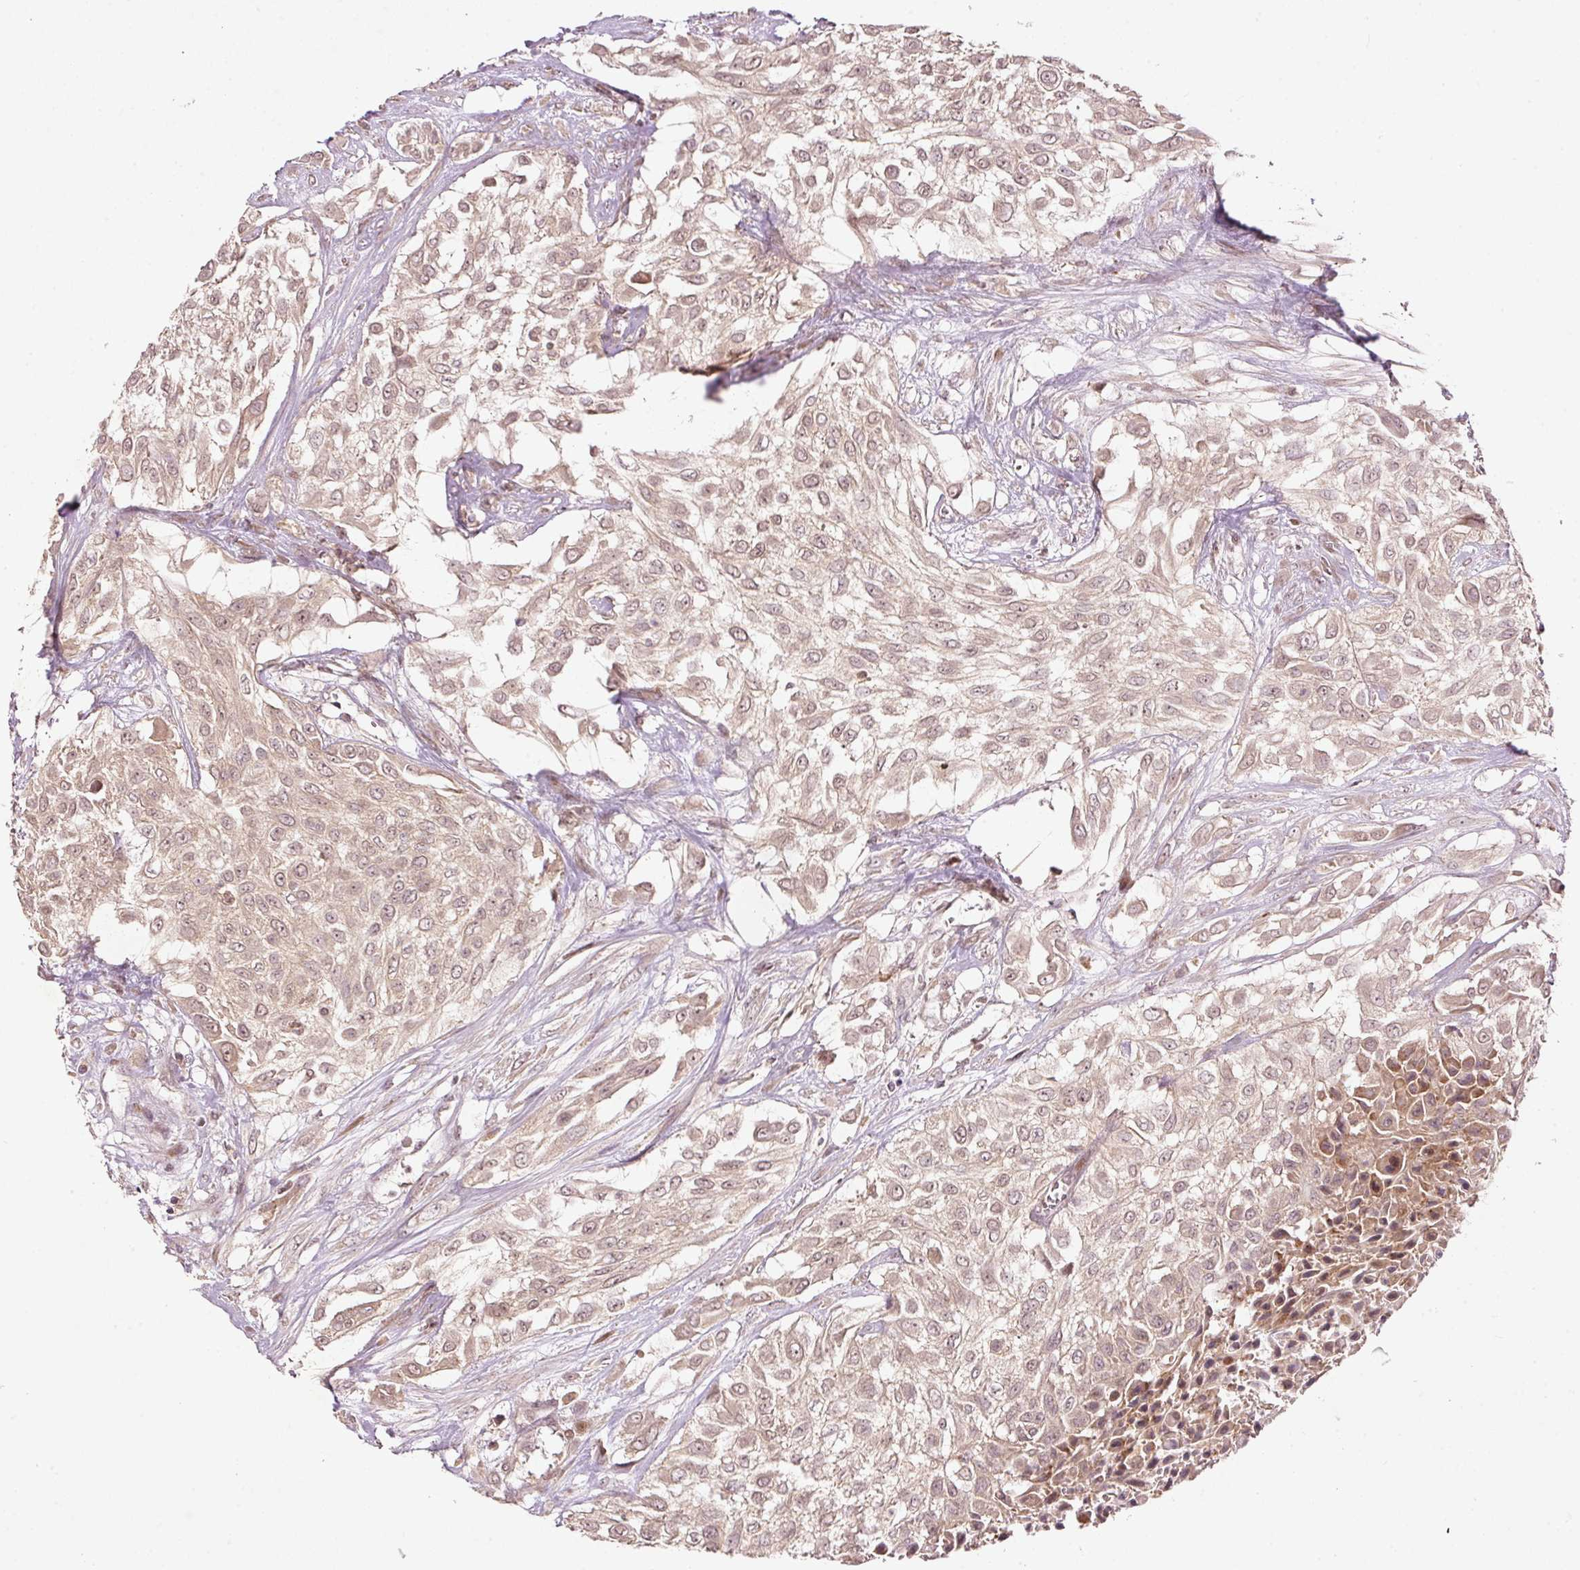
{"staining": {"intensity": "weak", "quantity": "25%-75%", "location": "nuclear"}, "tissue": "urothelial cancer", "cell_type": "Tumor cells", "image_type": "cancer", "snomed": [{"axis": "morphology", "description": "Urothelial carcinoma, High grade"}, {"axis": "topography", "description": "Urinary bladder"}], "caption": "Immunohistochemistry of human high-grade urothelial carcinoma reveals low levels of weak nuclear positivity in approximately 25%-75% of tumor cells.", "gene": "PCDHB1", "patient": {"sex": "male", "age": 57}}